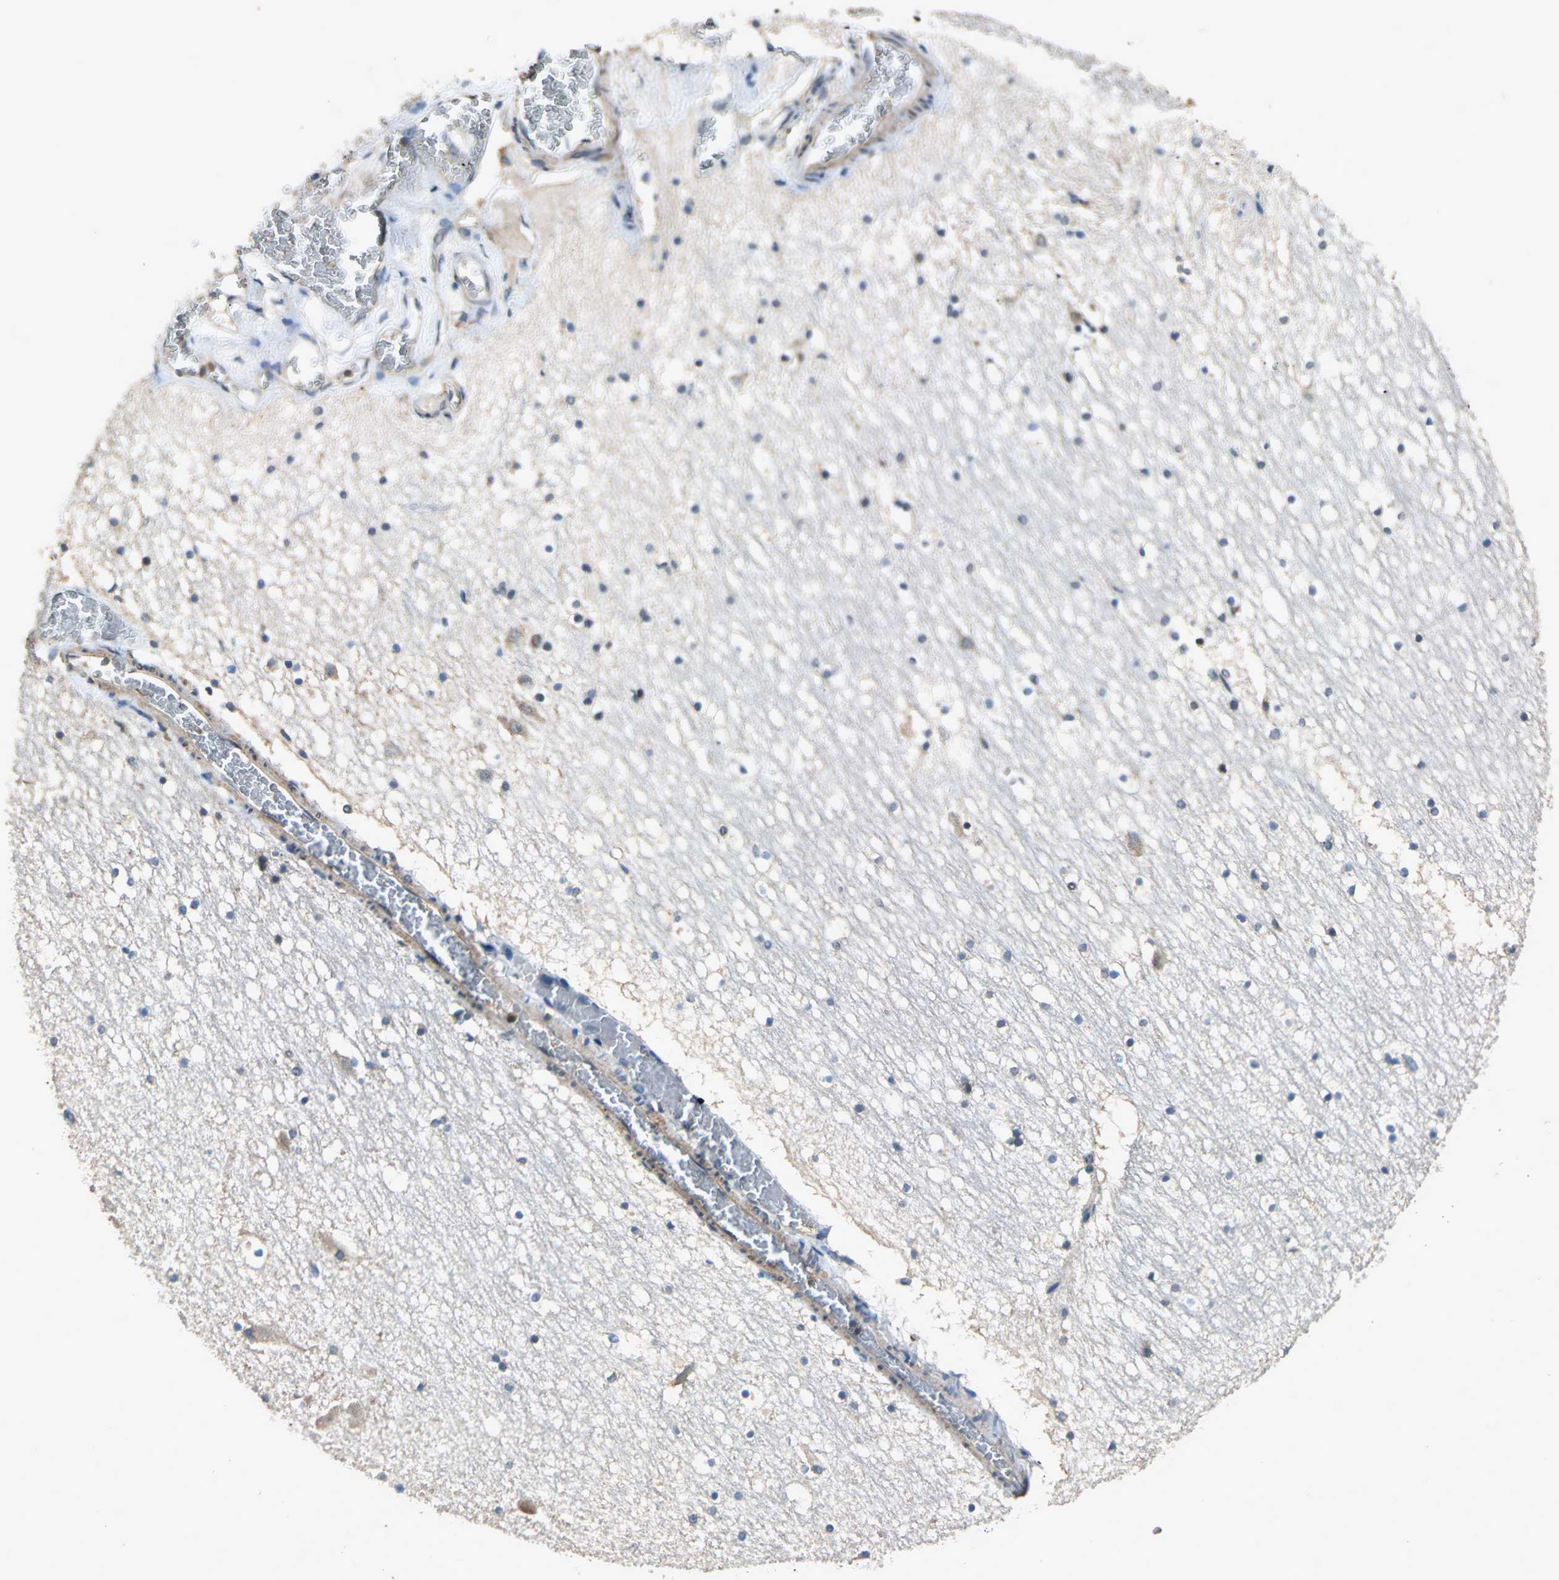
{"staining": {"intensity": "moderate", "quantity": "<25%", "location": "cytoplasmic/membranous"}, "tissue": "hippocampus", "cell_type": "Glial cells", "image_type": "normal", "snomed": [{"axis": "morphology", "description": "Normal tissue, NOS"}, {"axis": "topography", "description": "Hippocampus"}], "caption": "Normal hippocampus reveals moderate cytoplasmic/membranous positivity in approximately <25% of glial cells, visualized by immunohistochemistry.", "gene": "EIF2B2", "patient": {"sex": "male", "age": 45}}